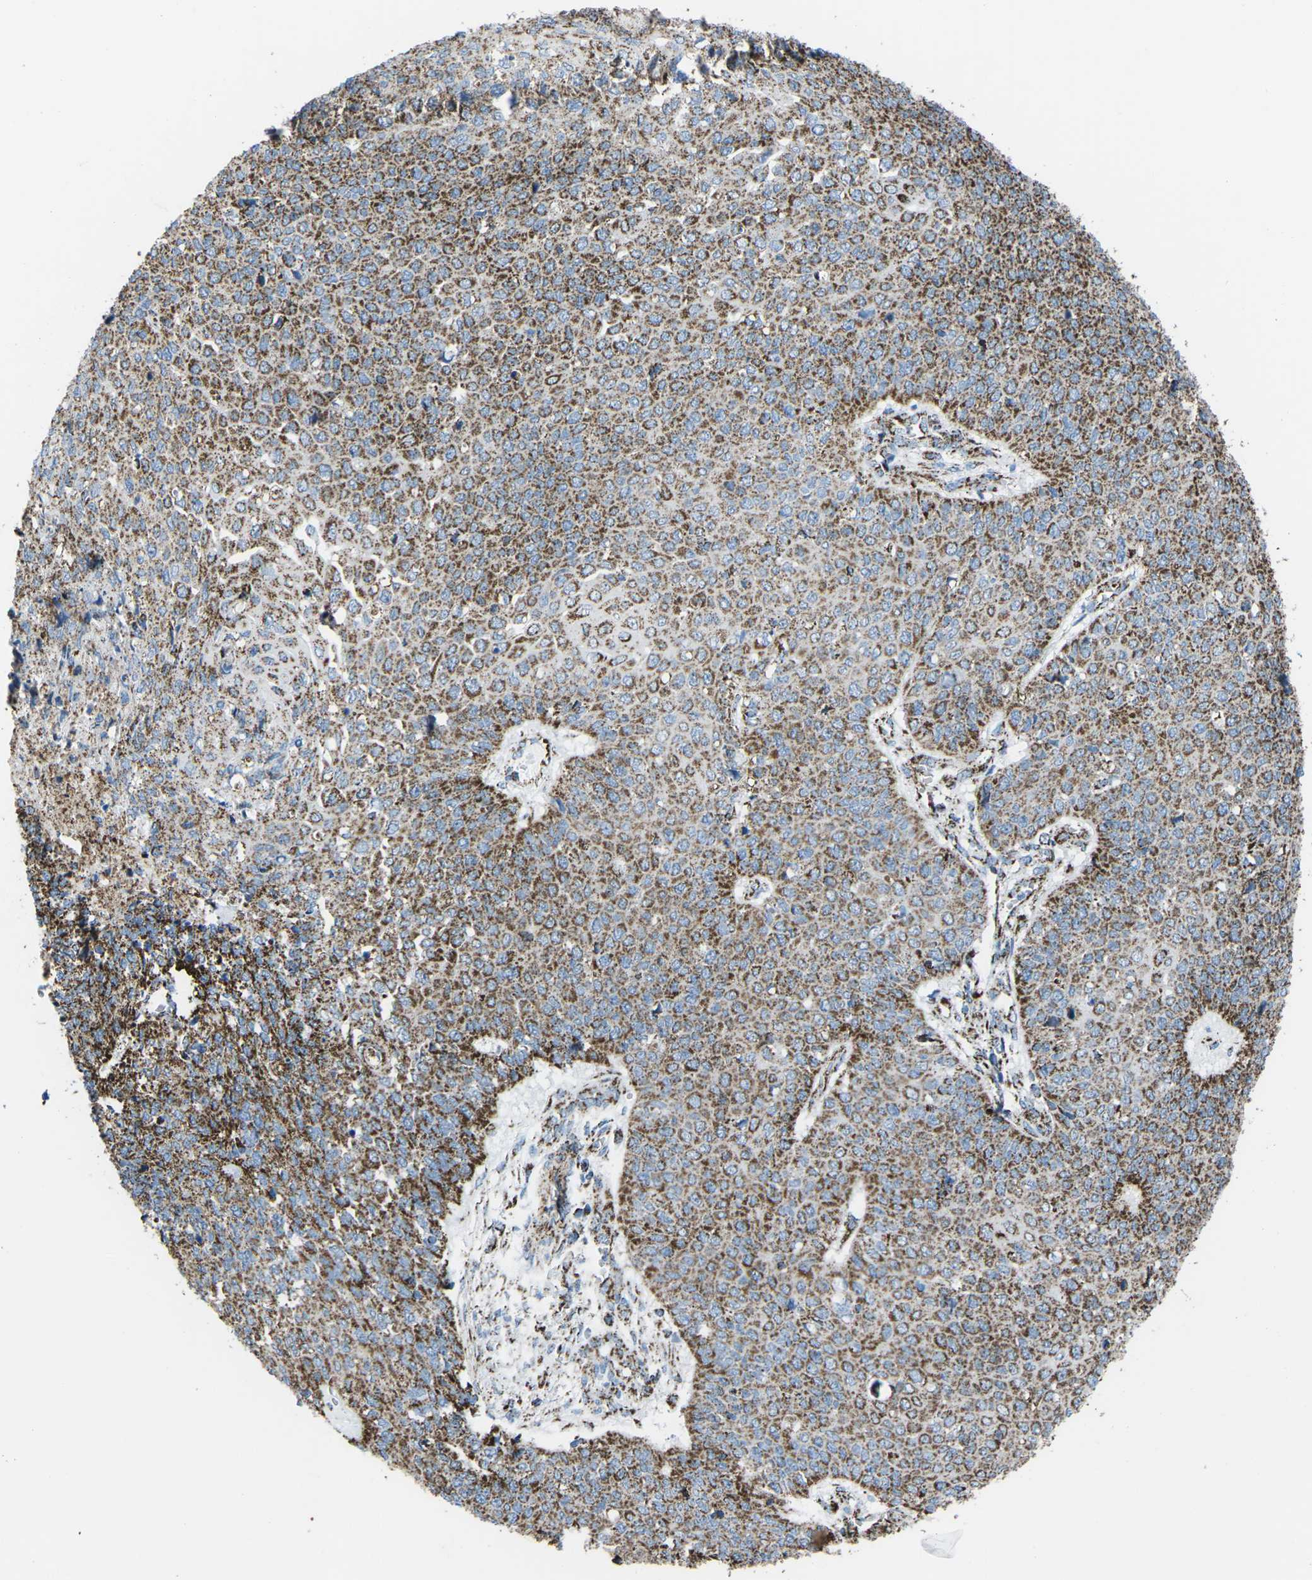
{"staining": {"intensity": "strong", "quantity": ">75%", "location": "cytoplasmic/membranous"}, "tissue": "cervical cancer", "cell_type": "Tumor cells", "image_type": "cancer", "snomed": [{"axis": "morphology", "description": "Squamous cell carcinoma, NOS"}, {"axis": "topography", "description": "Cervix"}], "caption": "An image of human squamous cell carcinoma (cervical) stained for a protein reveals strong cytoplasmic/membranous brown staining in tumor cells.", "gene": "MT-CO2", "patient": {"sex": "female", "age": 39}}